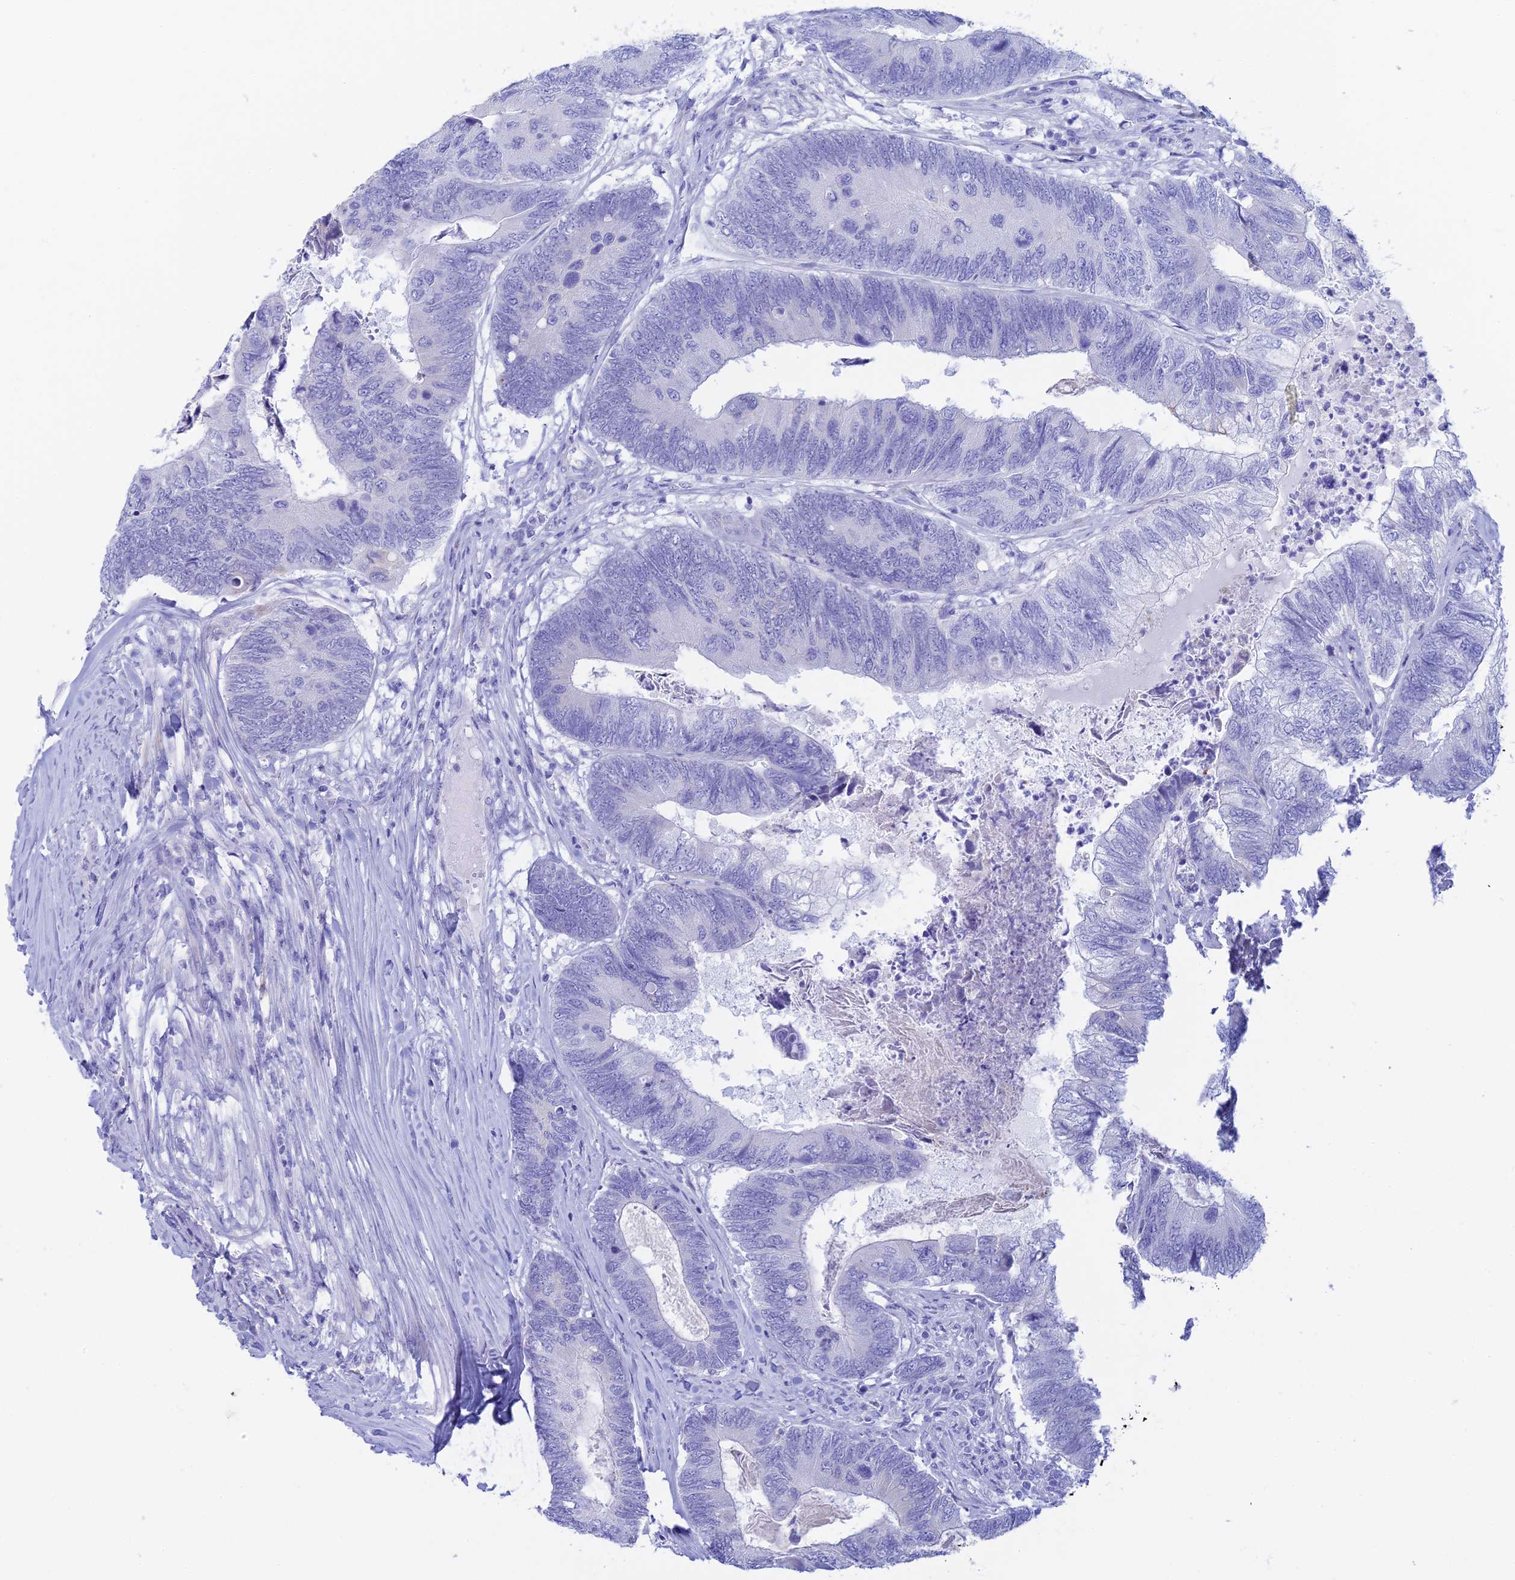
{"staining": {"intensity": "negative", "quantity": "none", "location": "none"}, "tissue": "colorectal cancer", "cell_type": "Tumor cells", "image_type": "cancer", "snomed": [{"axis": "morphology", "description": "Adenocarcinoma, NOS"}, {"axis": "topography", "description": "Colon"}], "caption": "Histopathology image shows no significant protein positivity in tumor cells of colorectal cancer (adenocarcinoma). Brightfield microscopy of IHC stained with DAB (3,3'-diaminobenzidine) (brown) and hematoxylin (blue), captured at high magnification.", "gene": "CEP152", "patient": {"sex": "female", "age": 67}}